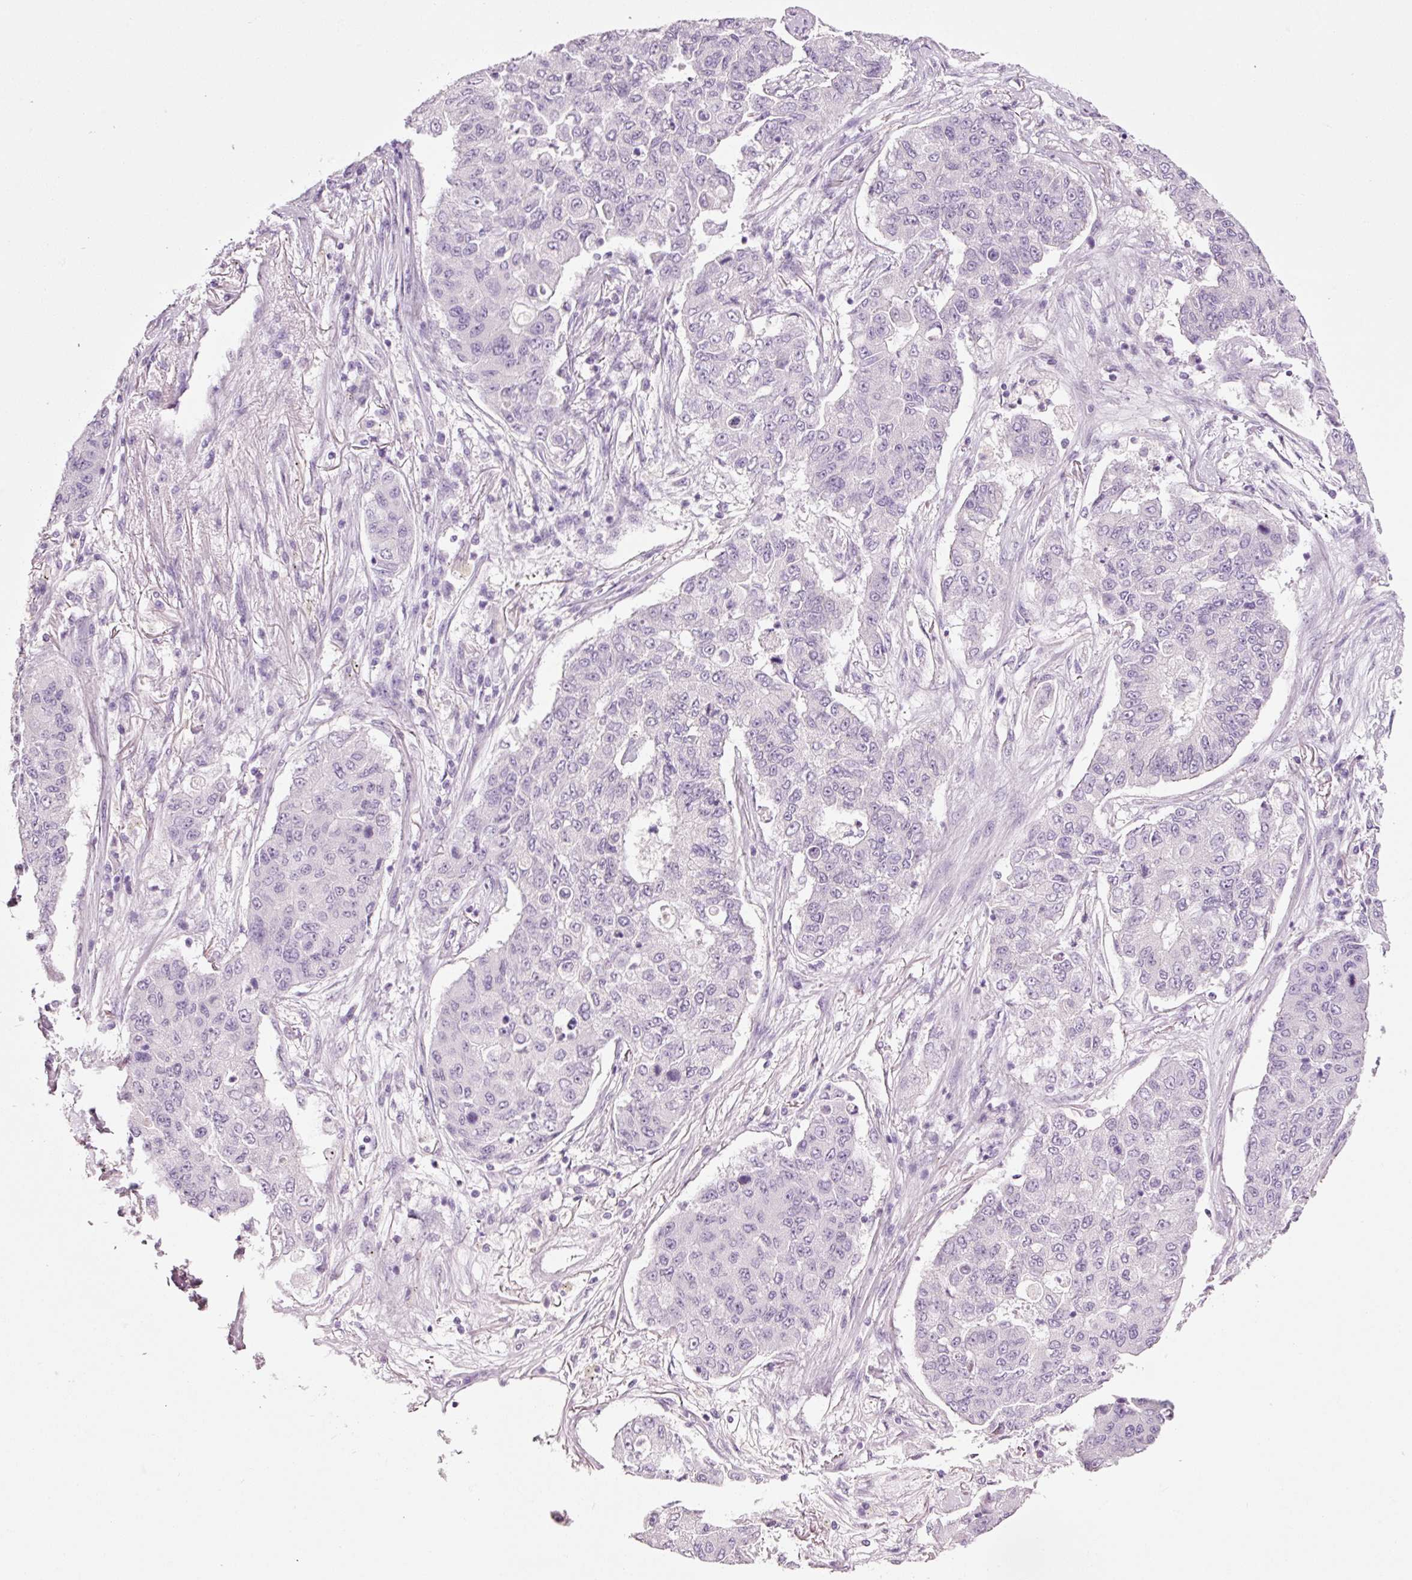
{"staining": {"intensity": "negative", "quantity": "none", "location": "none"}, "tissue": "lung cancer", "cell_type": "Tumor cells", "image_type": "cancer", "snomed": [{"axis": "morphology", "description": "Squamous cell carcinoma, NOS"}, {"axis": "topography", "description": "Lung"}], "caption": "High power microscopy photomicrograph of an IHC micrograph of lung cancer (squamous cell carcinoma), revealing no significant positivity in tumor cells. (DAB immunohistochemistry, high magnification).", "gene": "ANKRD20A1", "patient": {"sex": "male", "age": 74}}